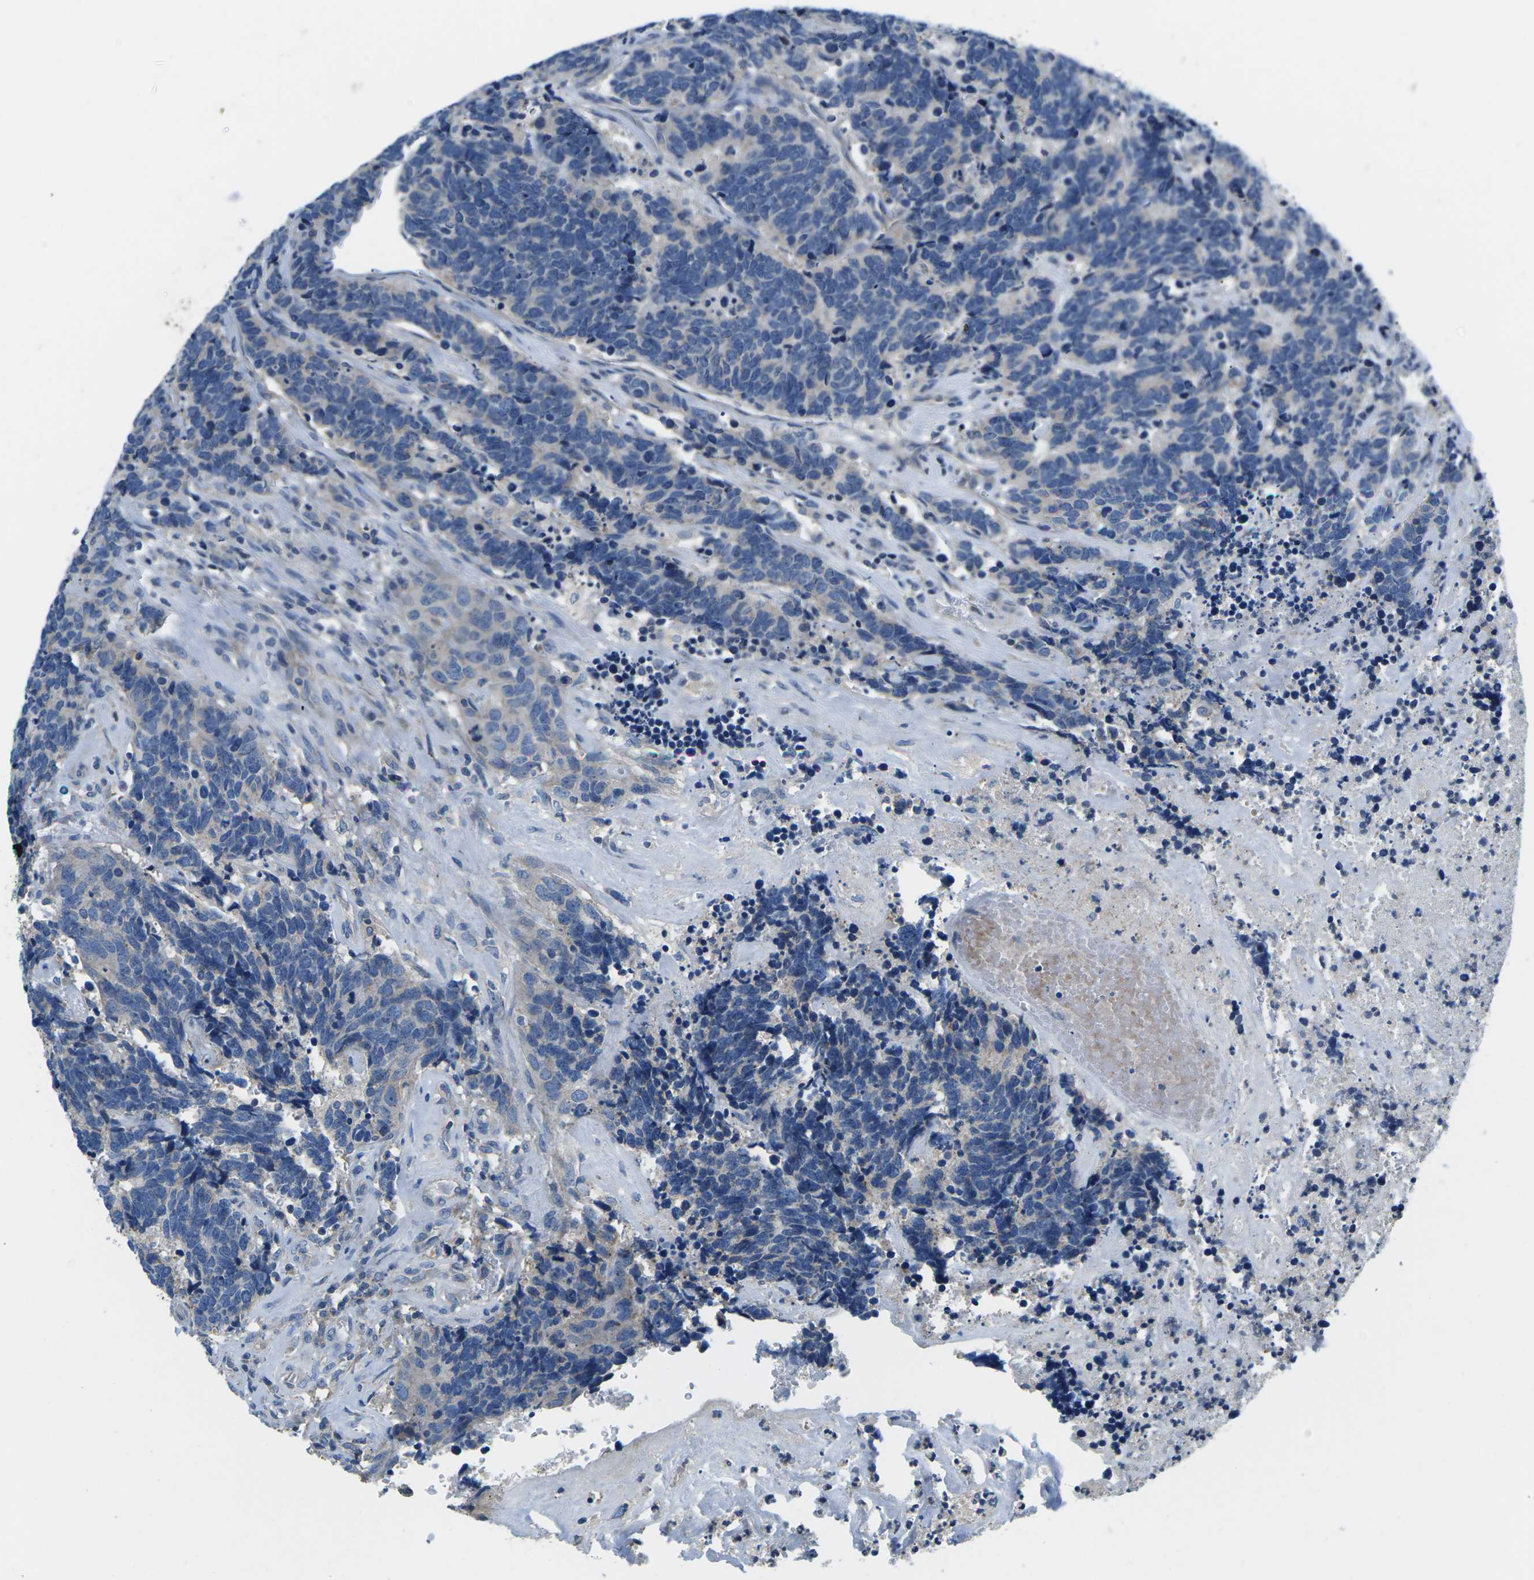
{"staining": {"intensity": "negative", "quantity": "none", "location": "none"}, "tissue": "carcinoid", "cell_type": "Tumor cells", "image_type": "cancer", "snomed": [{"axis": "morphology", "description": "Carcinoma, NOS"}, {"axis": "morphology", "description": "Carcinoid, malignant, NOS"}, {"axis": "topography", "description": "Urinary bladder"}], "caption": "IHC micrograph of human malignant carcinoid stained for a protein (brown), which displays no positivity in tumor cells.", "gene": "PDCD6IP", "patient": {"sex": "male", "age": 57}}